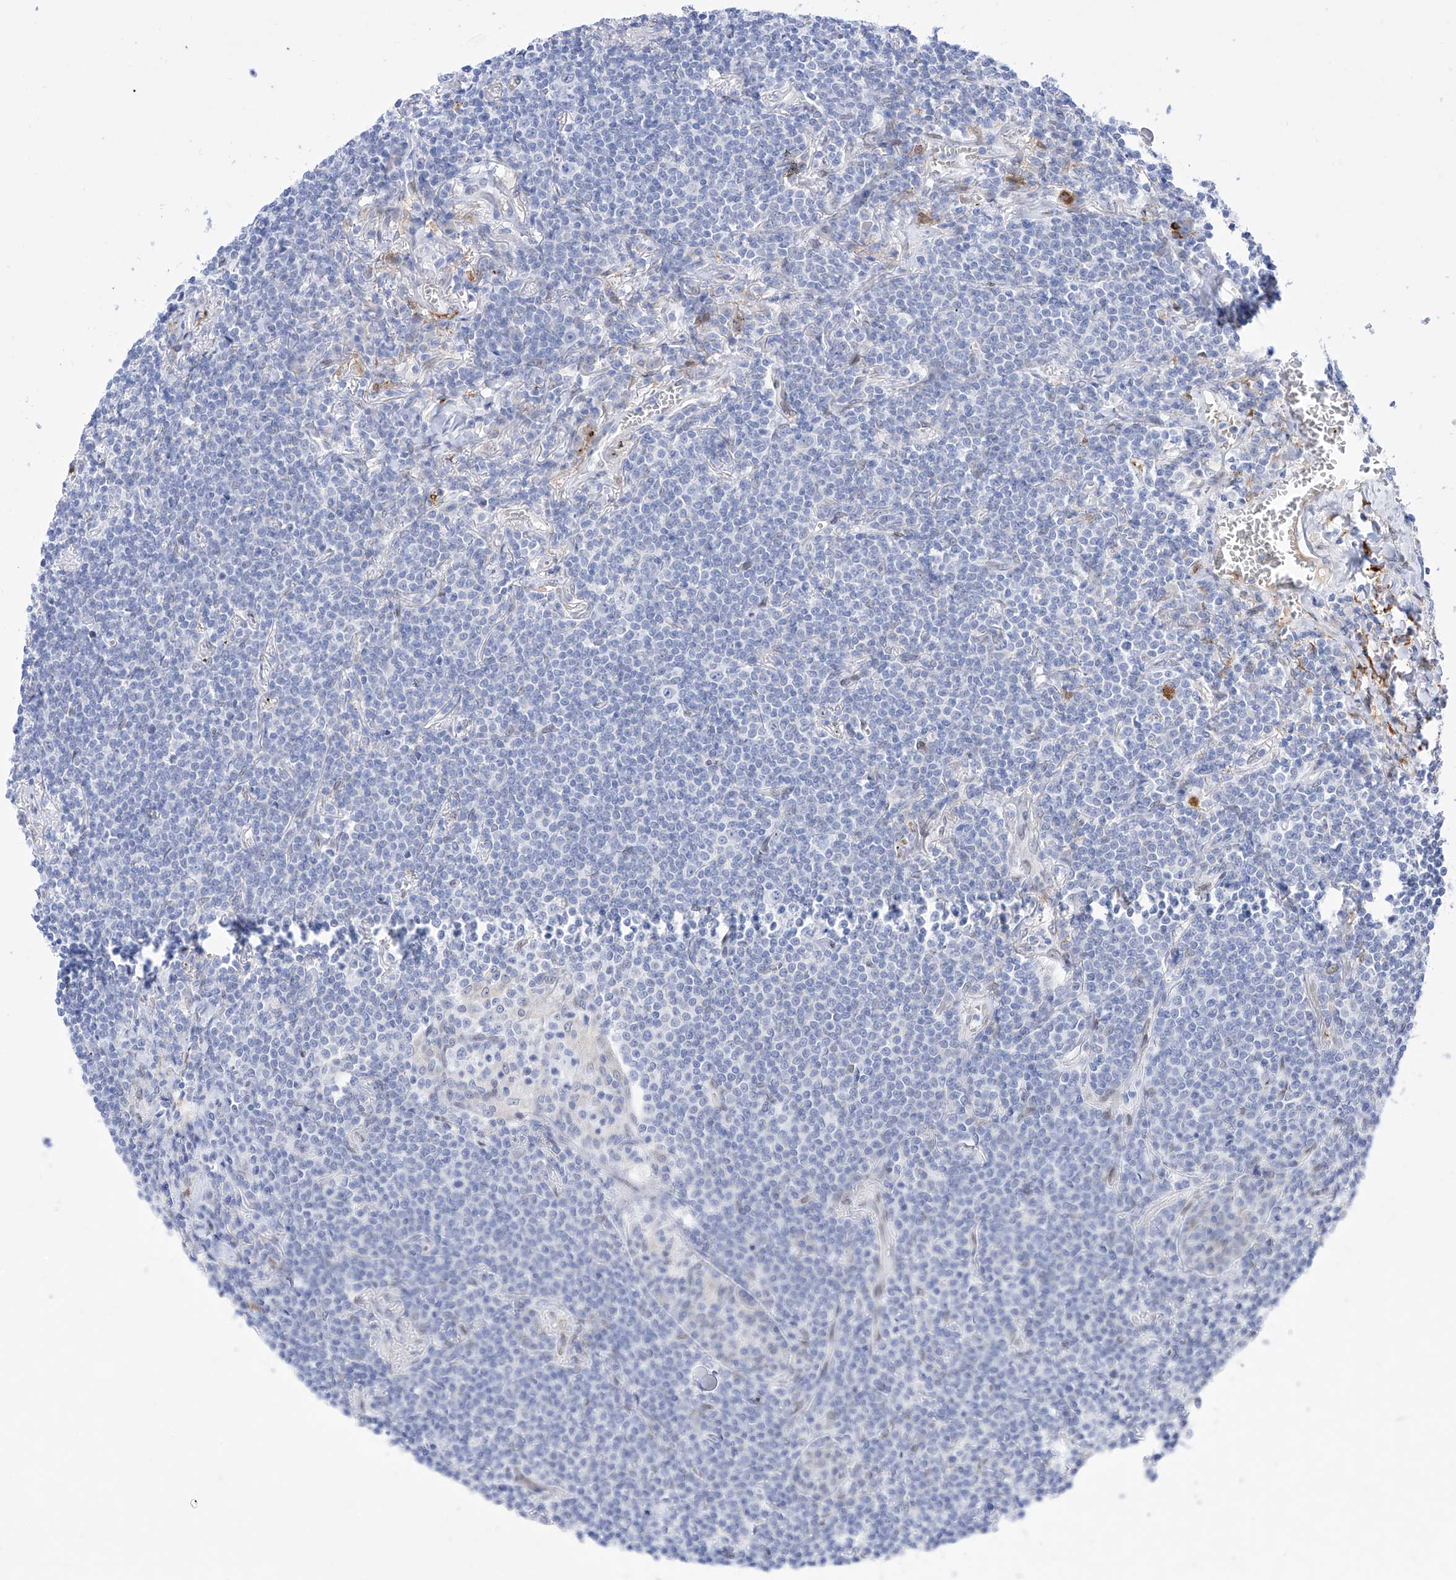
{"staining": {"intensity": "negative", "quantity": "none", "location": "none"}, "tissue": "lymphoma", "cell_type": "Tumor cells", "image_type": "cancer", "snomed": [{"axis": "morphology", "description": "Malignant lymphoma, non-Hodgkin's type, Low grade"}, {"axis": "topography", "description": "Lung"}], "caption": "Immunohistochemistry micrograph of human malignant lymphoma, non-Hodgkin's type (low-grade) stained for a protein (brown), which shows no positivity in tumor cells. Brightfield microscopy of immunohistochemistry stained with DAB (3,3'-diaminobenzidine) (brown) and hematoxylin (blue), captured at high magnification.", "gene": "LCLAT1", "patient": {"sex": "female", "age": 71}}